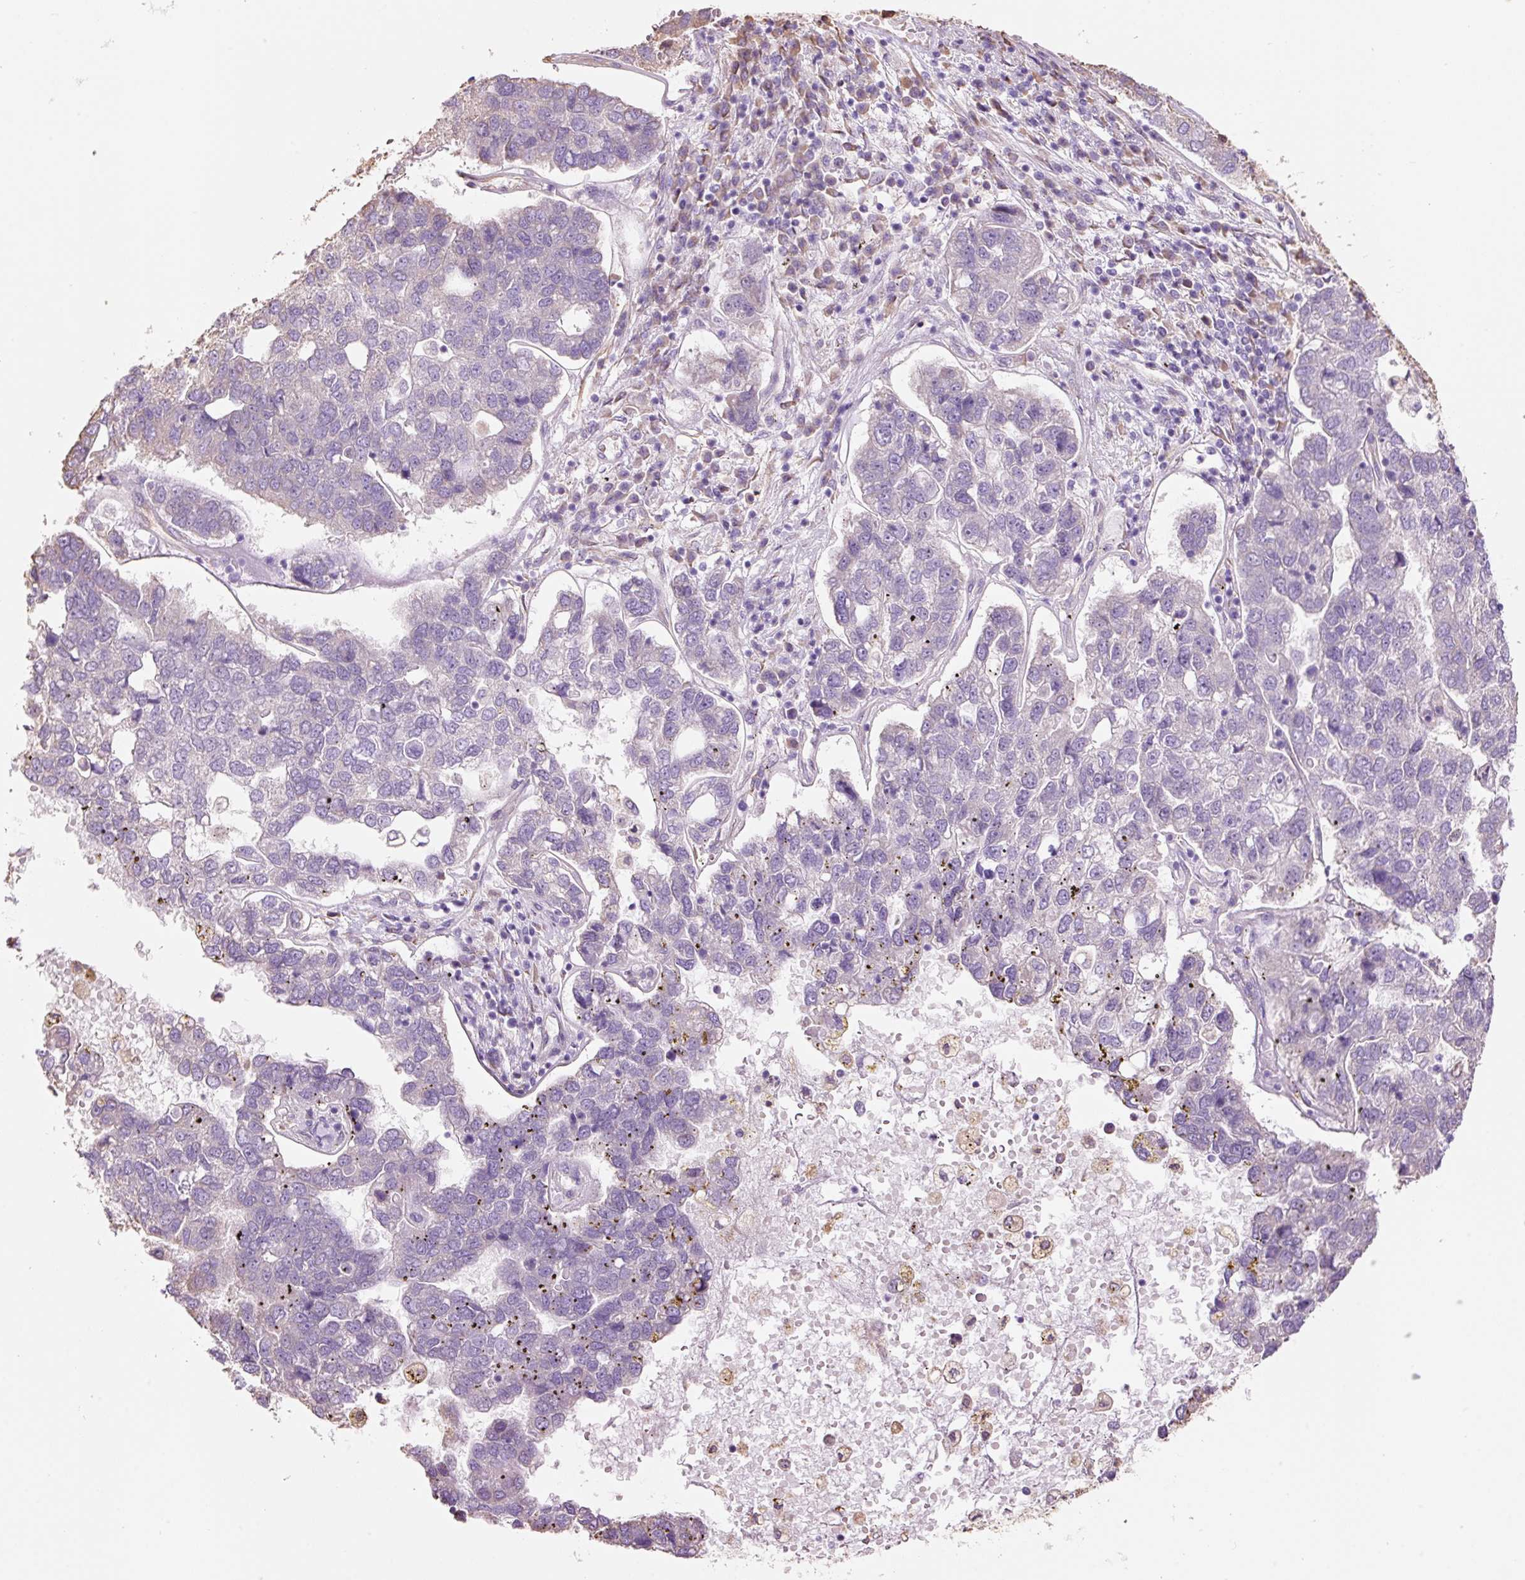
{"staining": {"intensity": "negative", "quantity": "none", "location": "none"}, "tissue": "pancreatic cancer", "cell_type": "Tumor cells", "image_type": "cancer", "snomed": [{"axis": "morphology", "description": "Adenocarcinoma, NOS"}, {"axis": "topography", "description": "Pancreas"}], "caption": "IHC photomicrograph of neoplastic tissue: human pancreatic cancer stained with DAB demonstrates no significant protein expression in tumor cells.", "gene": "GCG", "patient": {"sex": "female", "age": 61}}